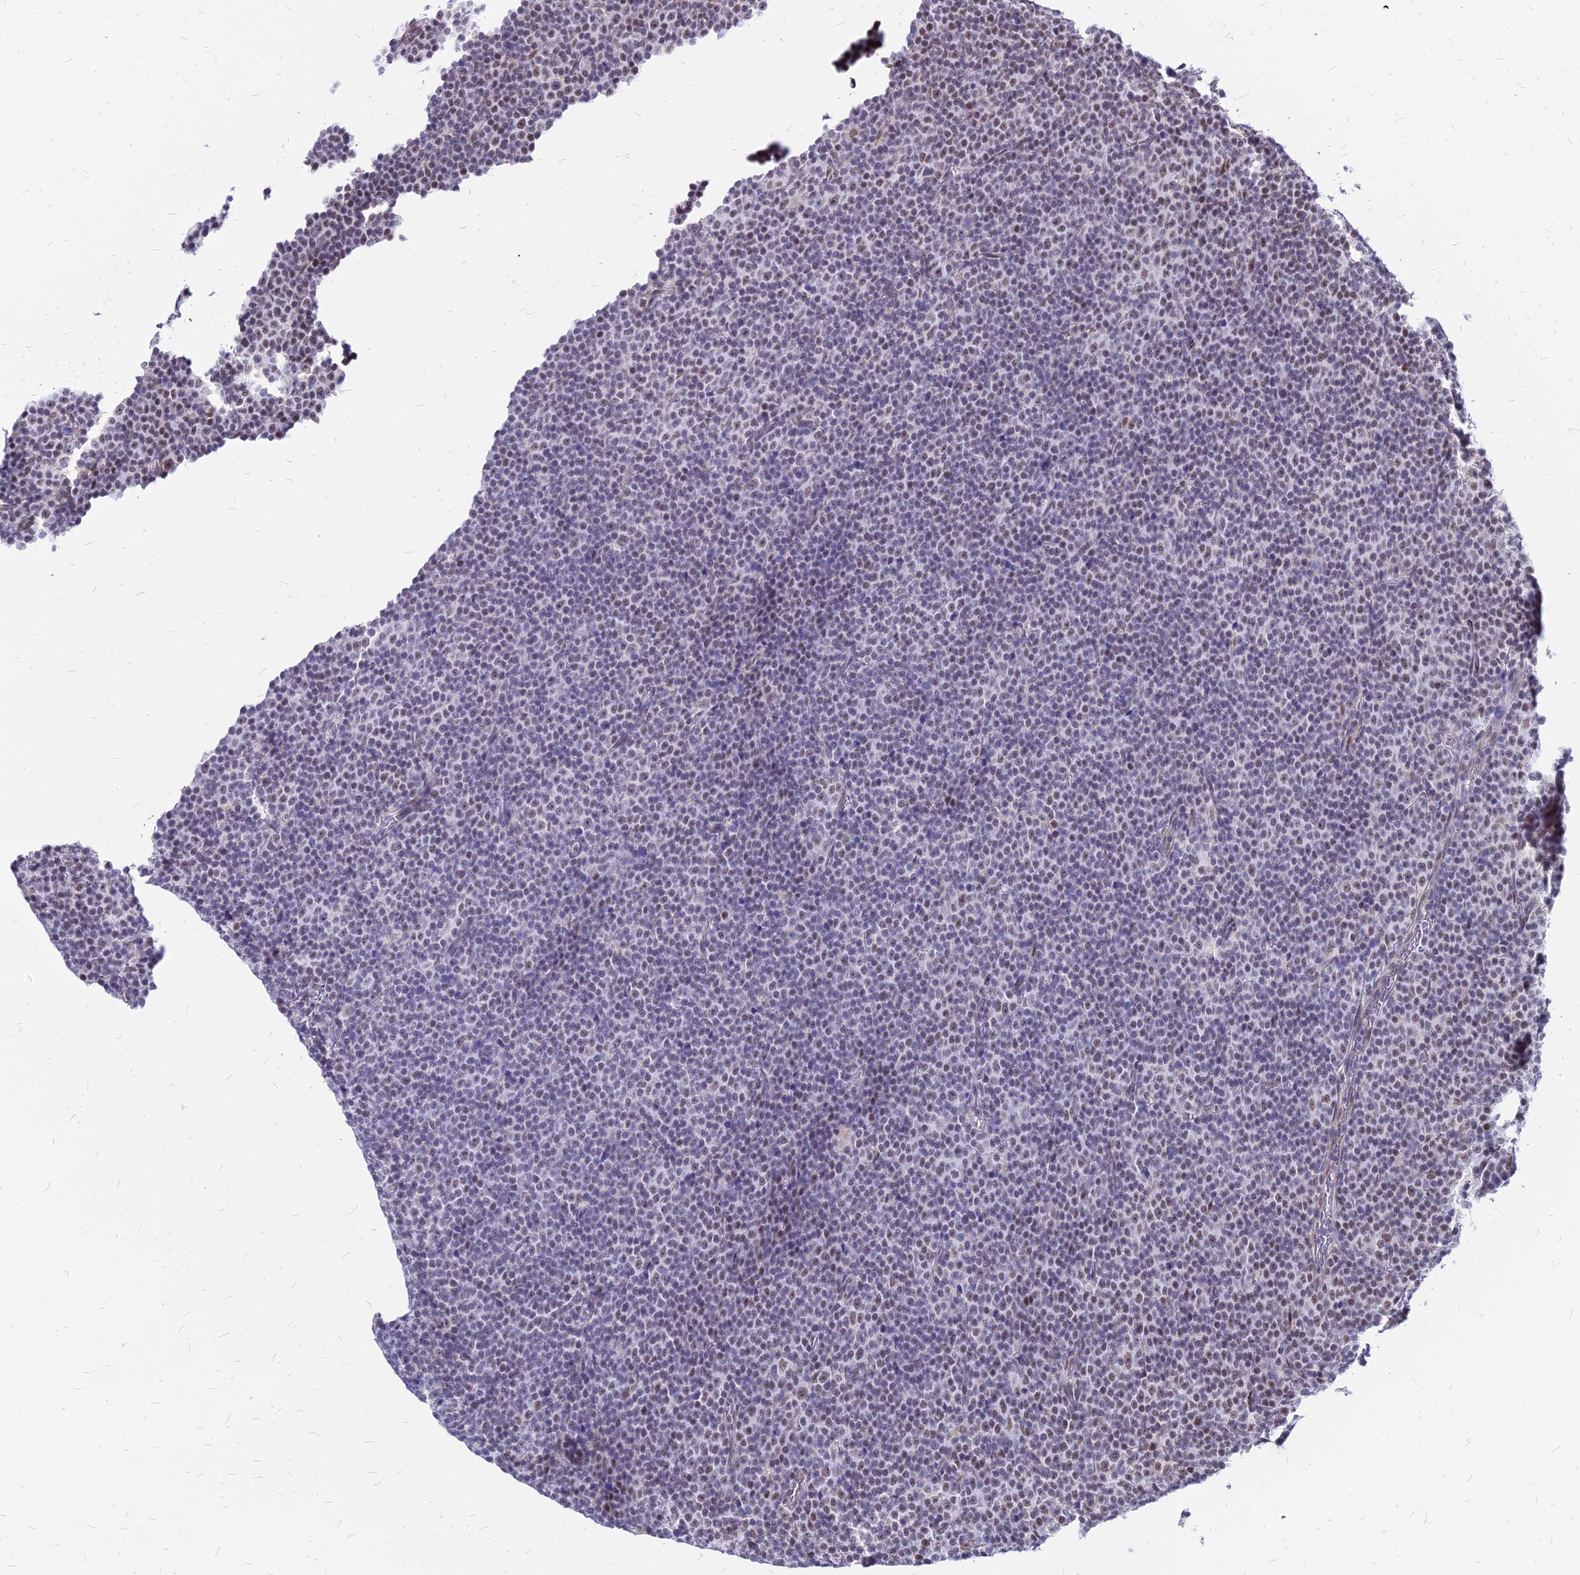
{"staining": {"intensity": "weak", "quantity": "25%-75%", "location": "nuclear"}, "tissue": "lymphoma", "cell_type": "Tumor cells", "image_type": "cancer", "snomed": [{"axis": "morphology", "description": "Malignant lymphoma, non-Hodgkin's type, Low grade"}, {"axis": "topography", "description": "Lymph node"}], "caption": "Protein expression analysis of human malignant lymphoma, non-Hodgkin's type (low-grade) reveals weak nuclear staining in approximately 25%-75% of tumor cells. (Stains: DAB in brown, nuclei in blue, Microscopy: brightfield microscopy at high magnification).", "gene": "FDX2", "patient": {"sex": "female", "age": 67}}